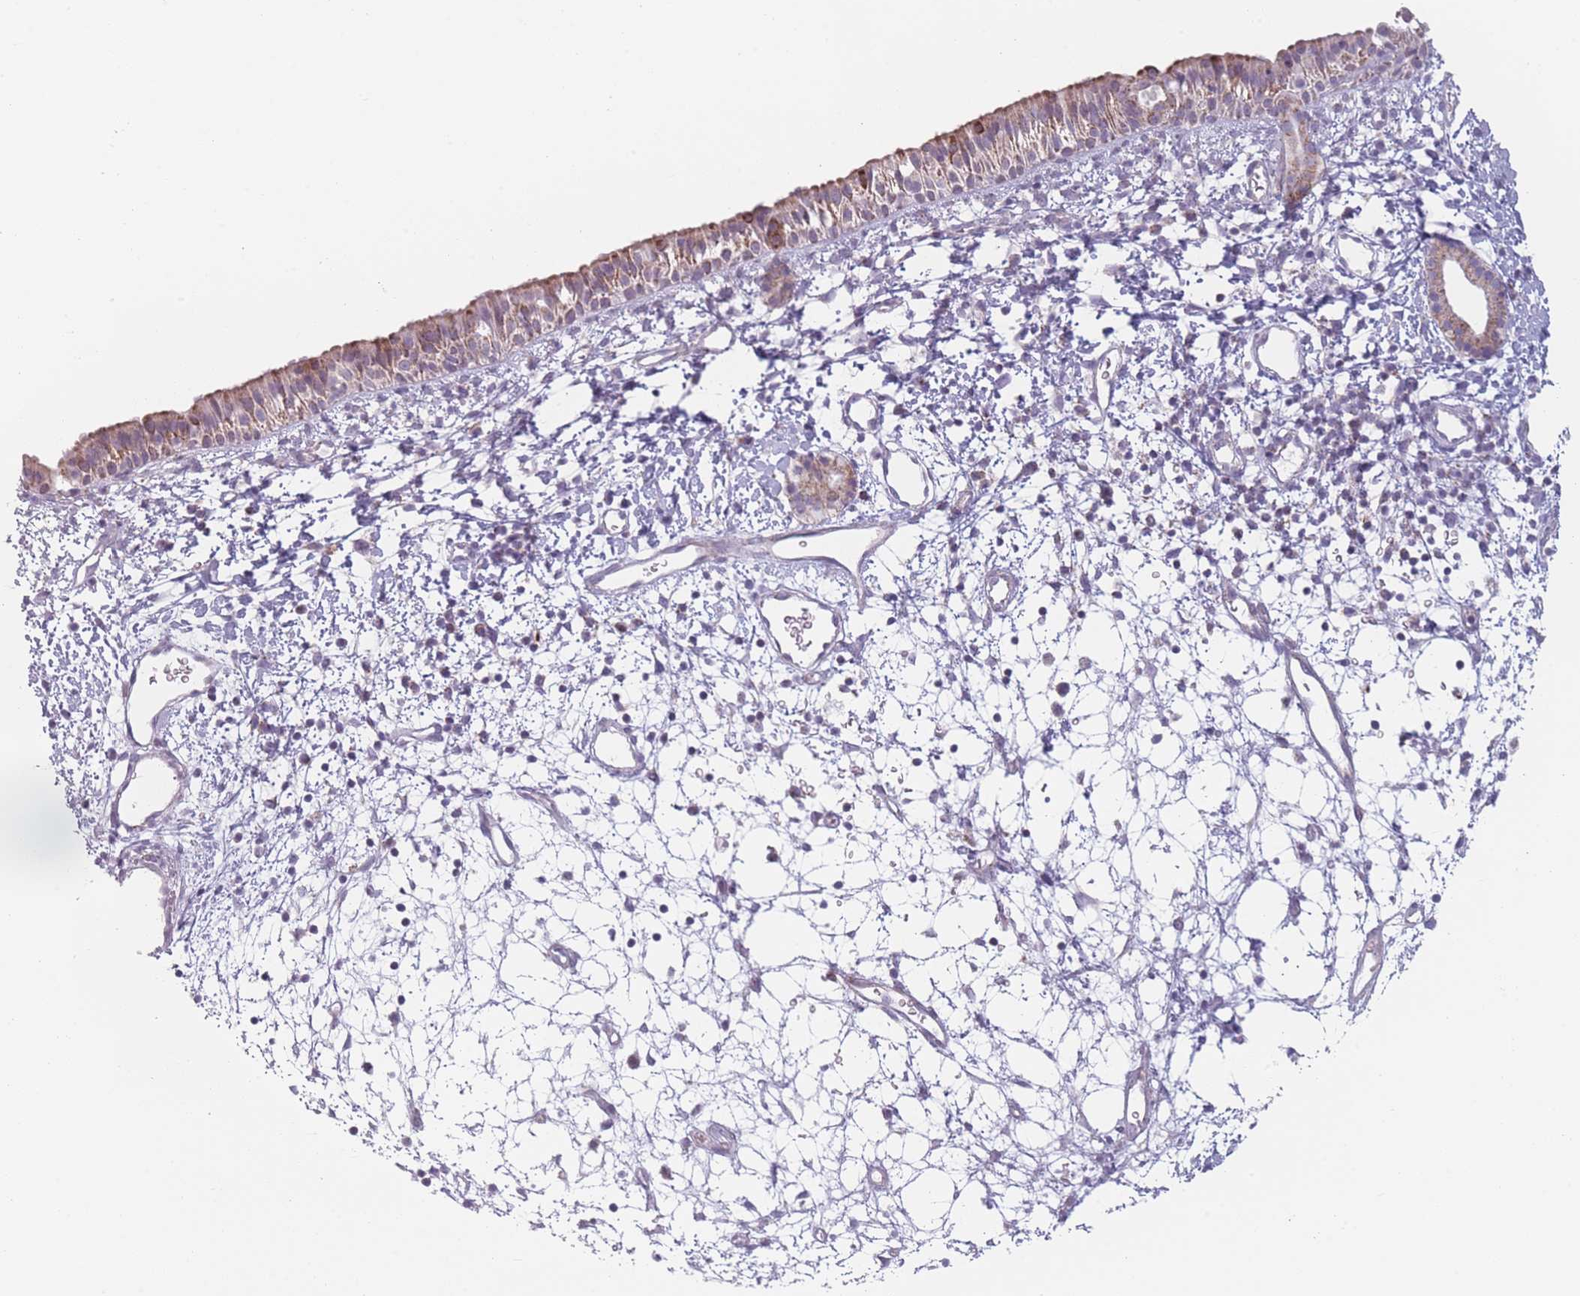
{"staining": {"intensity": "weak", "quantity": ">75%", "location": "cytoplasmic/membranous"}, "tissue": "nasopharynx", "cell_type": "Respiratory epithelial cells", "image_type": "normal", "snomed": [{"axis": "morphology", "description": "Normal tissue, NOS"}, {"axis": "topography", "description": "Nasopharynx"}], "caption": "An immunohistochemistry (IHC) photomicrograph of normal tissue is shown. Protein staining in brown labels weak cytoplasmic/membranous positivity in nasopharynx within respiratory epithelial cells.", "gene": "DCHS1", "patient": {"sex": "male", "age": 22}}